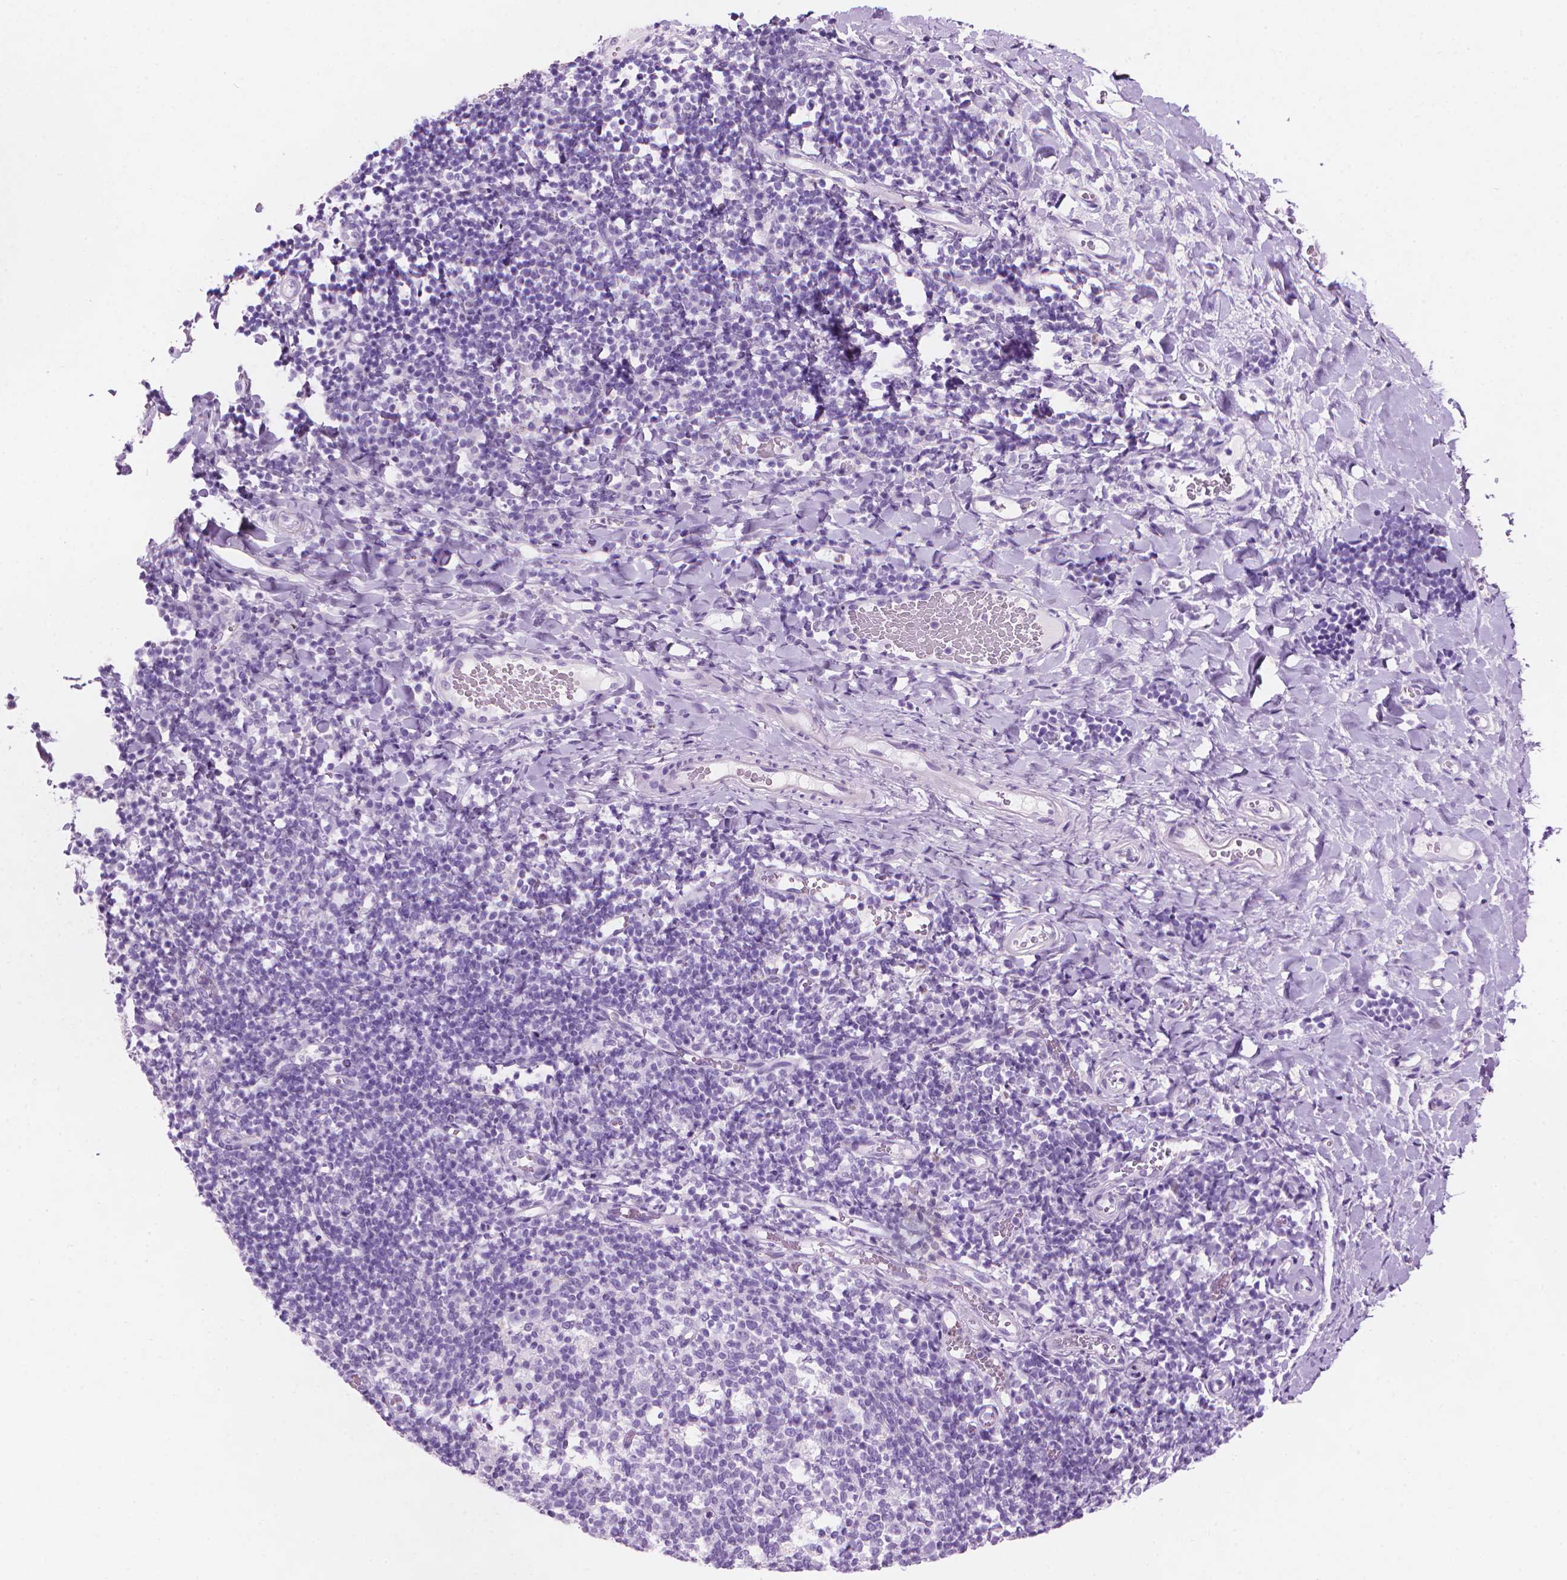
{"staining": {"intensity": "negative", "quantity": "none", "location": "none"}, "tissue": "tonsil", "cell_type": "Germinal center cells", "image_type": "normal", "snomed": [{"axis": "morphology", "description": "Normal tissue, NOS"}, {"axis": "topography", "description": "Tonsil"}], "caption": "An immunohistochemistry (IHC) photomicrograph of normal tonsil is shown. There is no staining in germinal center cells of tonsil.", "gene": "TTC29", "patient": {"sex": "female", "age": 10}}